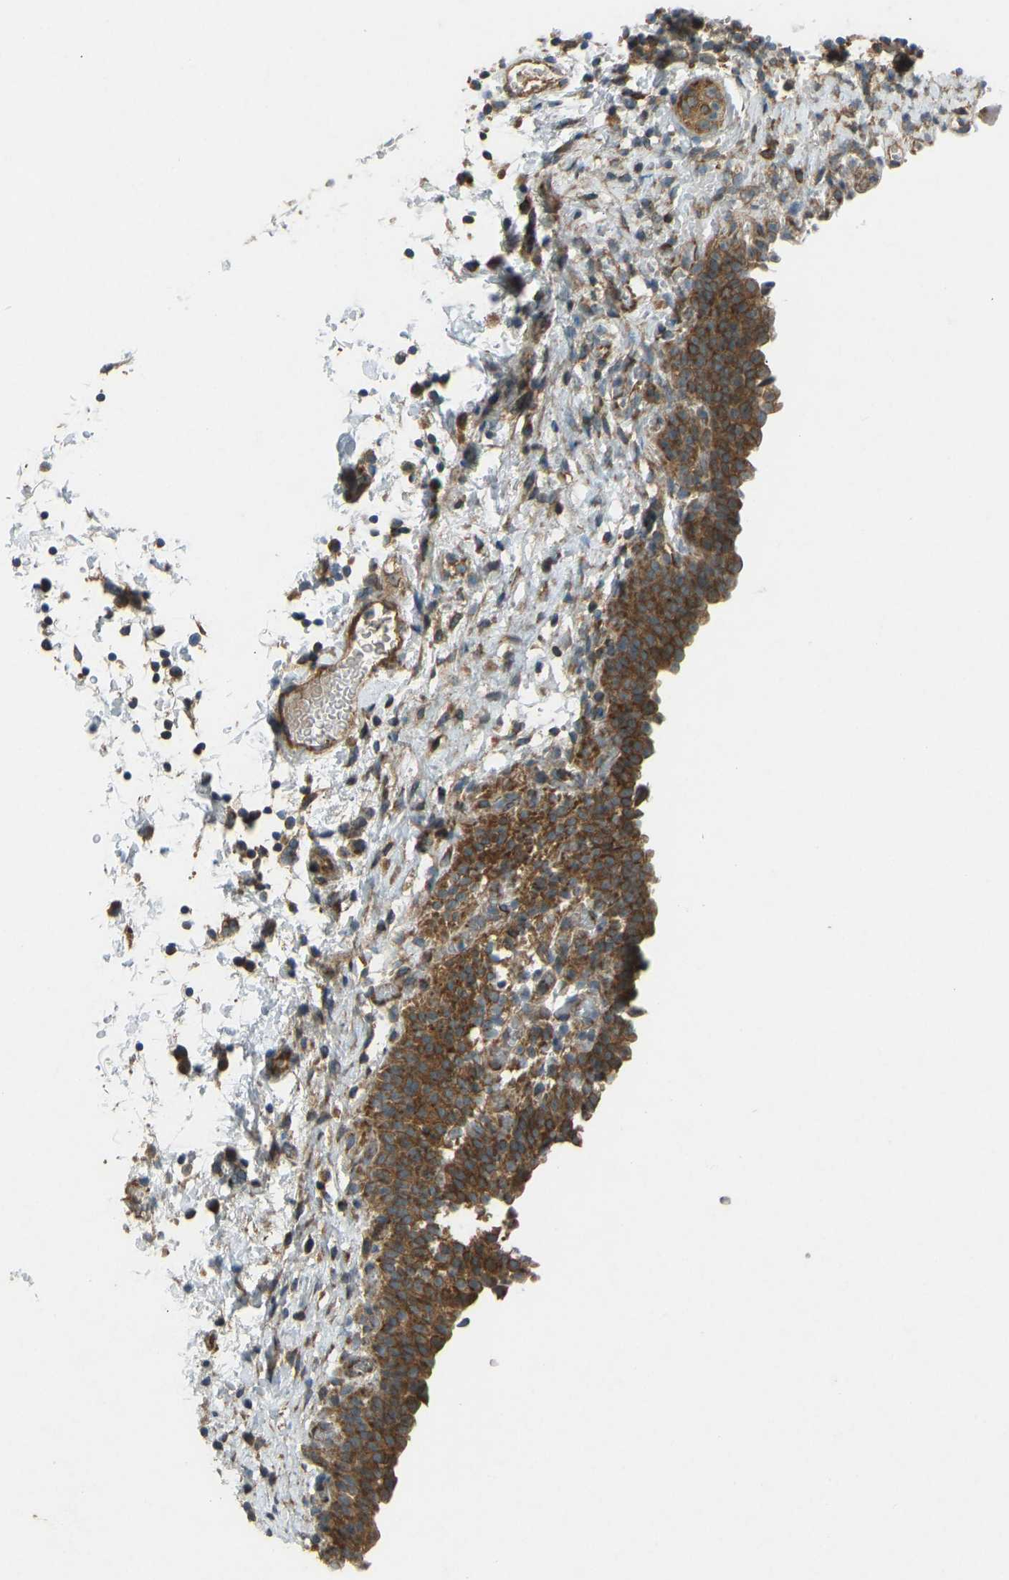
{"staining": {"intensity": "strong", "quantity": ">75%", "location": "cytoplasmic/membranous"}, "tissue": "urinary bladder", "cell_type": "Urothelial cells", "image_type": "normal", "snomed": [{"axis": "morphology", "description": "Normal tissue, NOS"}, {"axis": "topography", "description": "Urinary bladder"}], "caption": "This is a histology image of immunohistochemistry staining of benign urinary bladder, which shows strong expression in the cytoplasmic/membranous of urothelial cells.", "gene": "STAU2", "patient": {"sex": "male", "age": 55}}